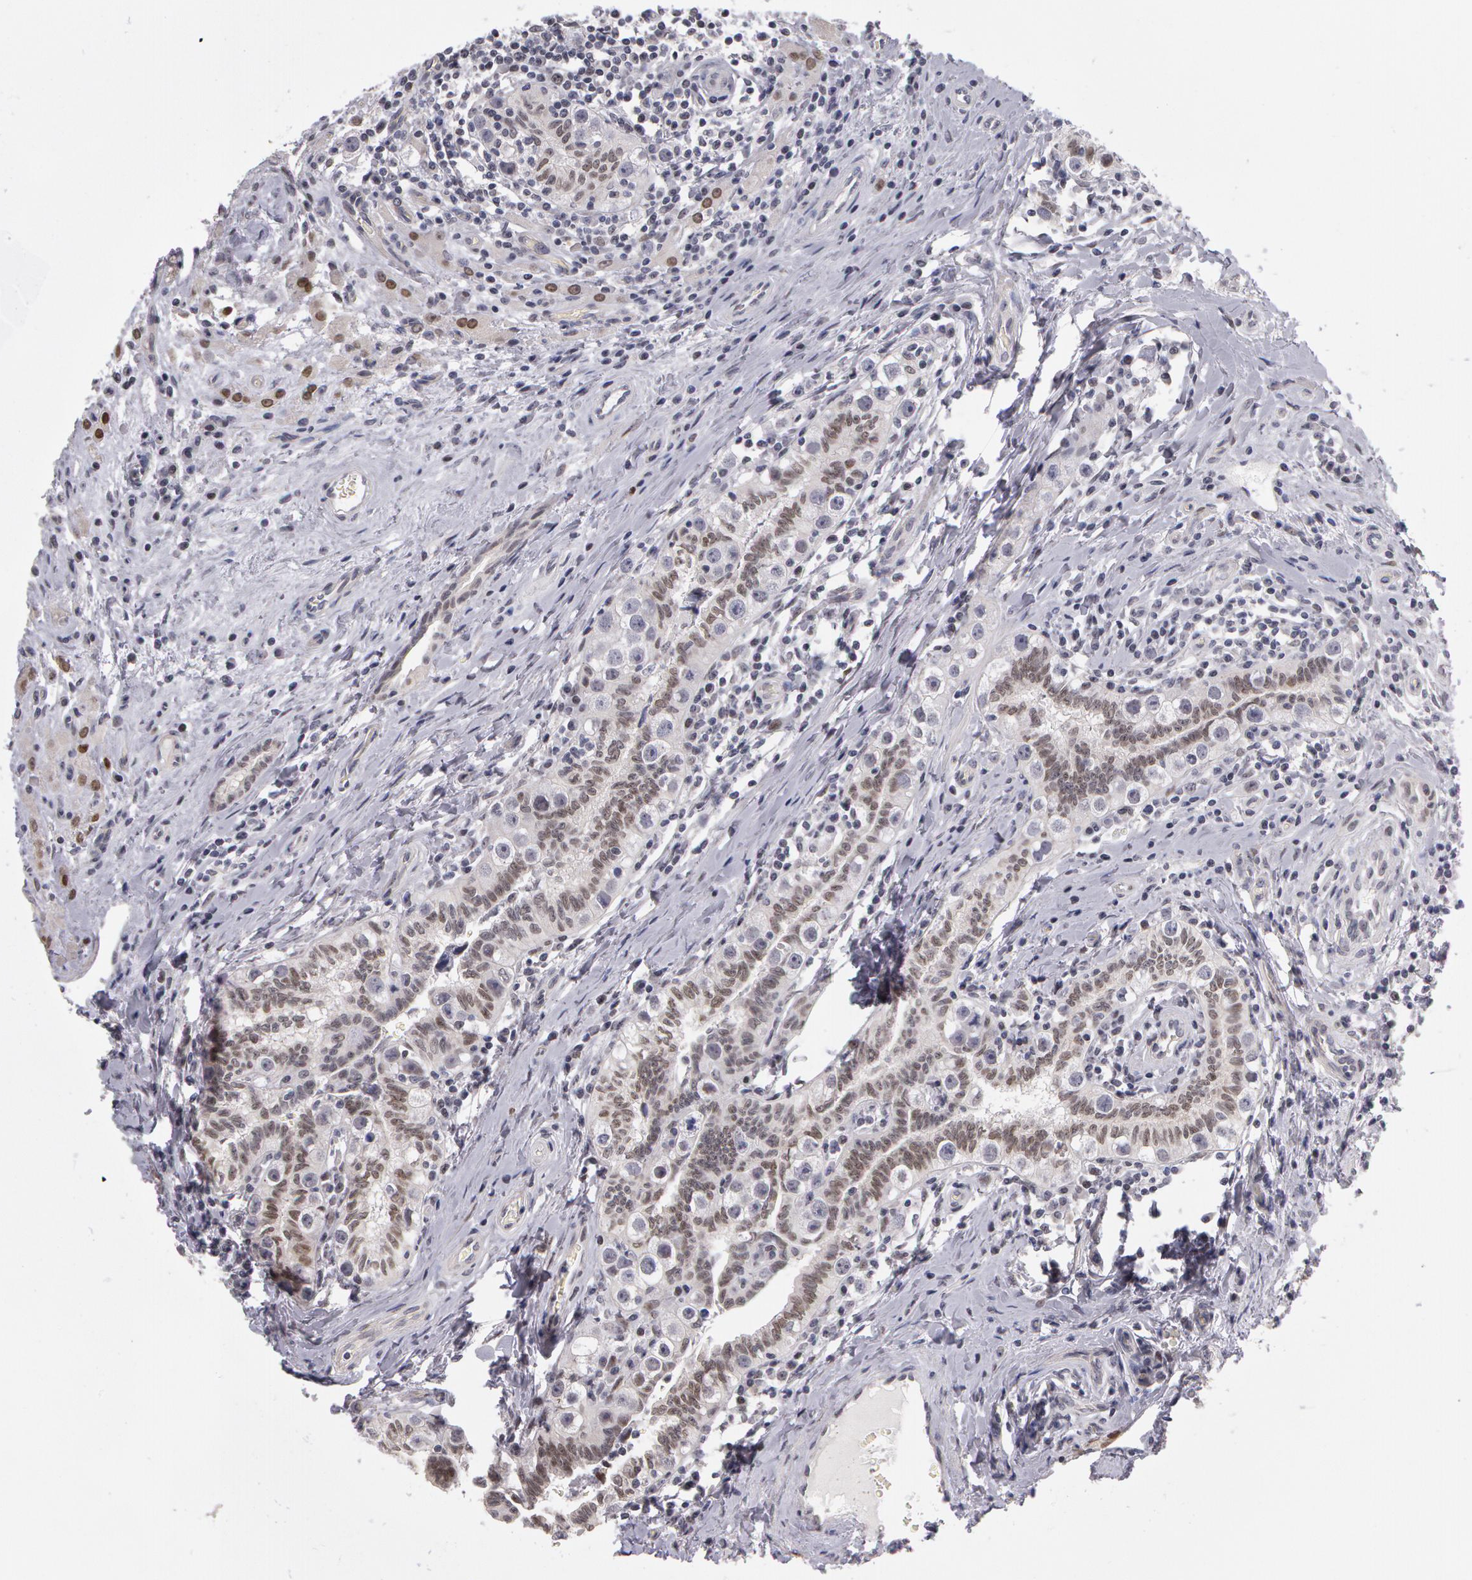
{"staining": {"intensity": "weak", "quantity": "<25%", "location": "nuclear"}, "tissue": "testis cancer", "cell_type": "Tumor cells", "image_type": "cancer", "snomed": [{"axis": "morphology", "description": "Seminoma, NOS"}, {"axis": "topography", "description": "Testis"}], "caption": "Histopathology image shows no protein staining in tumor cells of seminoma (testis) tissue. (Stains: DAB (3,3'-diaminobenzidine) IHC with hematoxylin counter stain, Microscopy: brightfield microscopy at high magnification).", "gene": "PRICKLE1", "patient": {"sex": "male", "age": 32}}